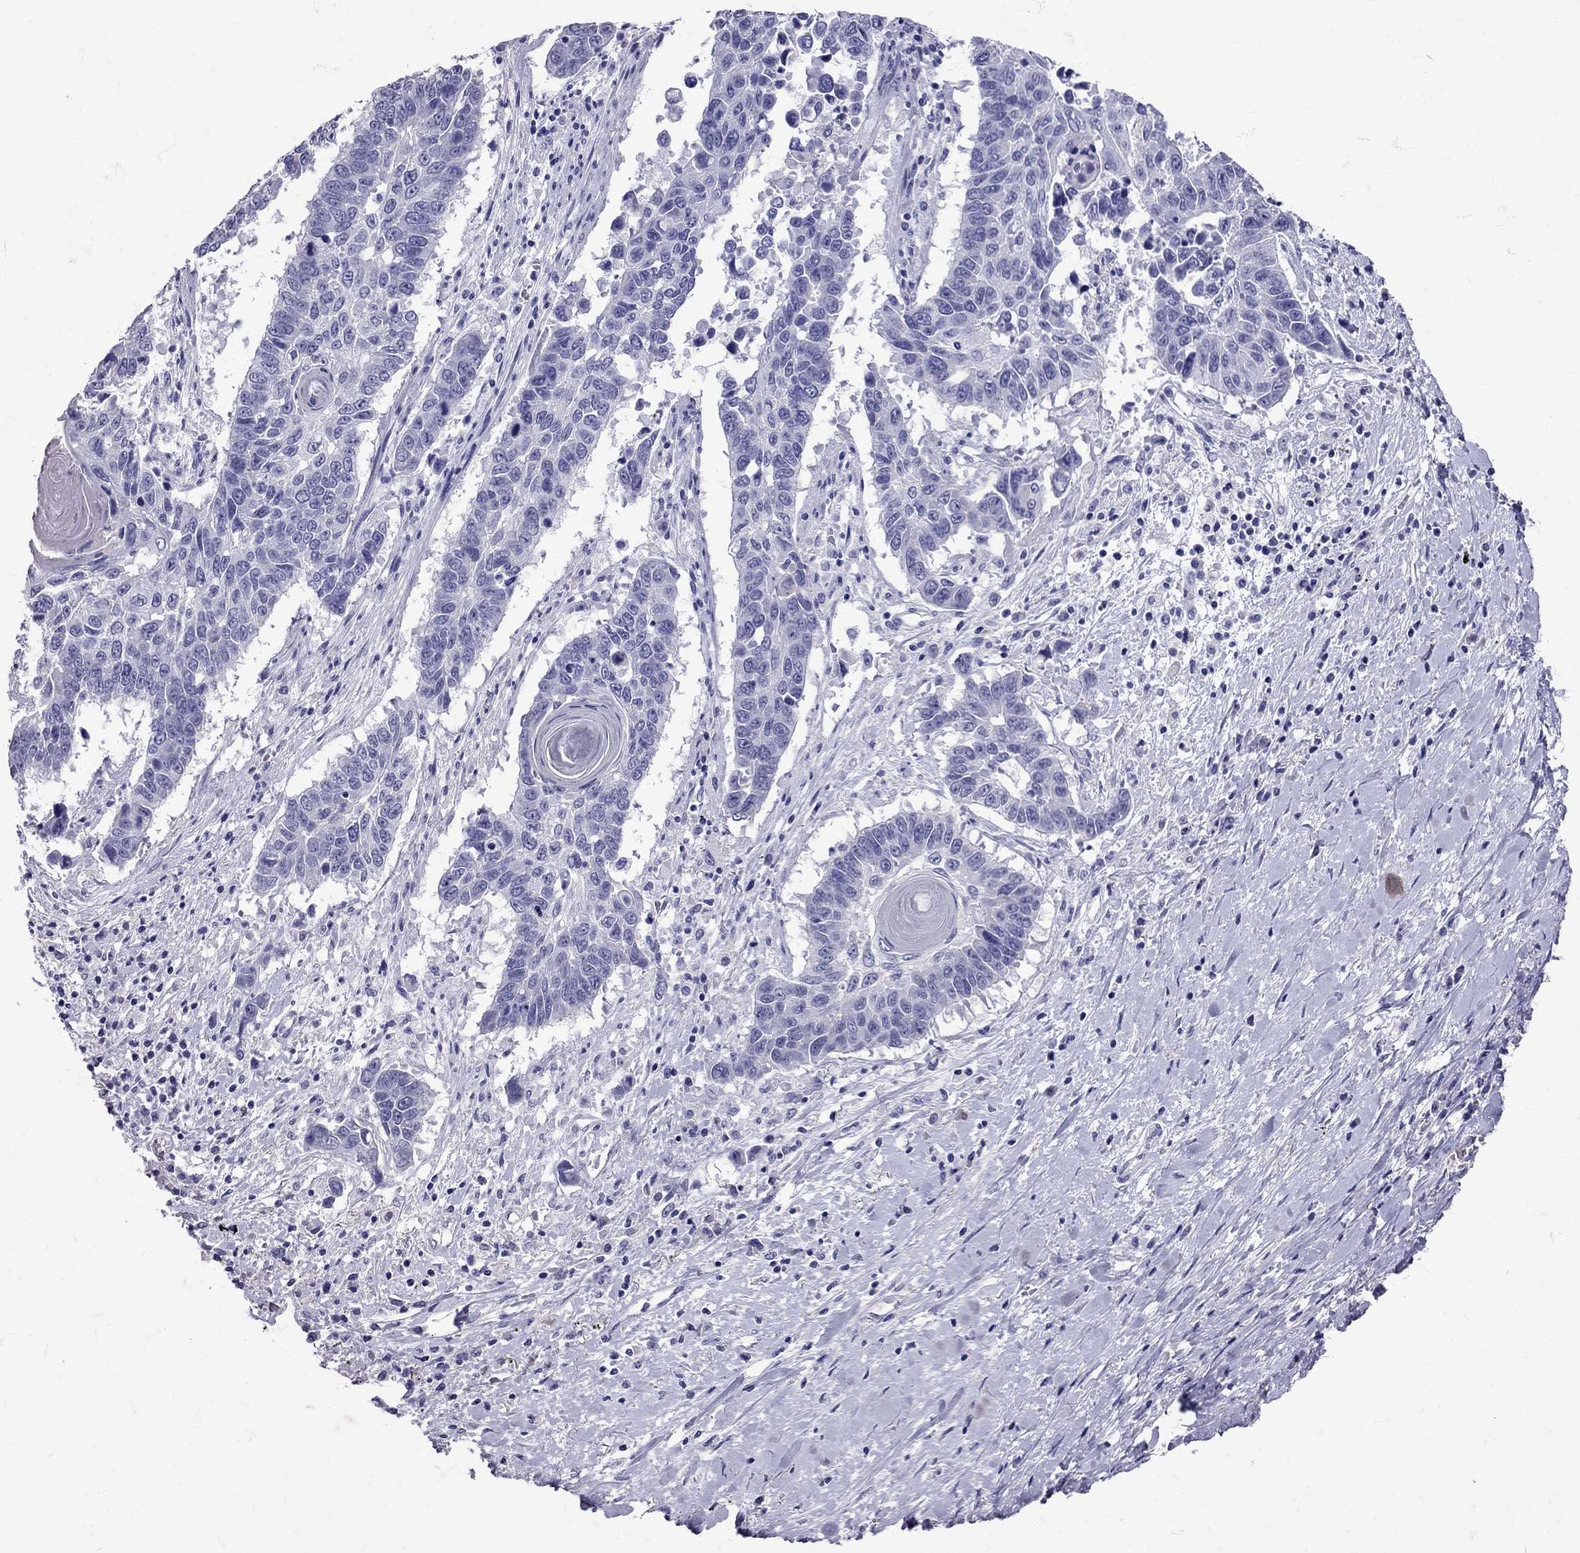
{"staining": {"intensity": "negative", "quantity": "none", "location": "none"}, "tissue": "lung cancer", "cell_type": "Tumor cells", "image_type": "cancer", "snomed": [{"axis": "morphology", "description": "Squamous cell carcinoma, NOS"}, {"axis": "topography", "description": "Lung"}], "caption": "DAB immunohistochemical staining of lung cancer exhibits no significant staining in tumor cells.", "gene": "SST", "patient": {"sex": "male", "age": 73}}